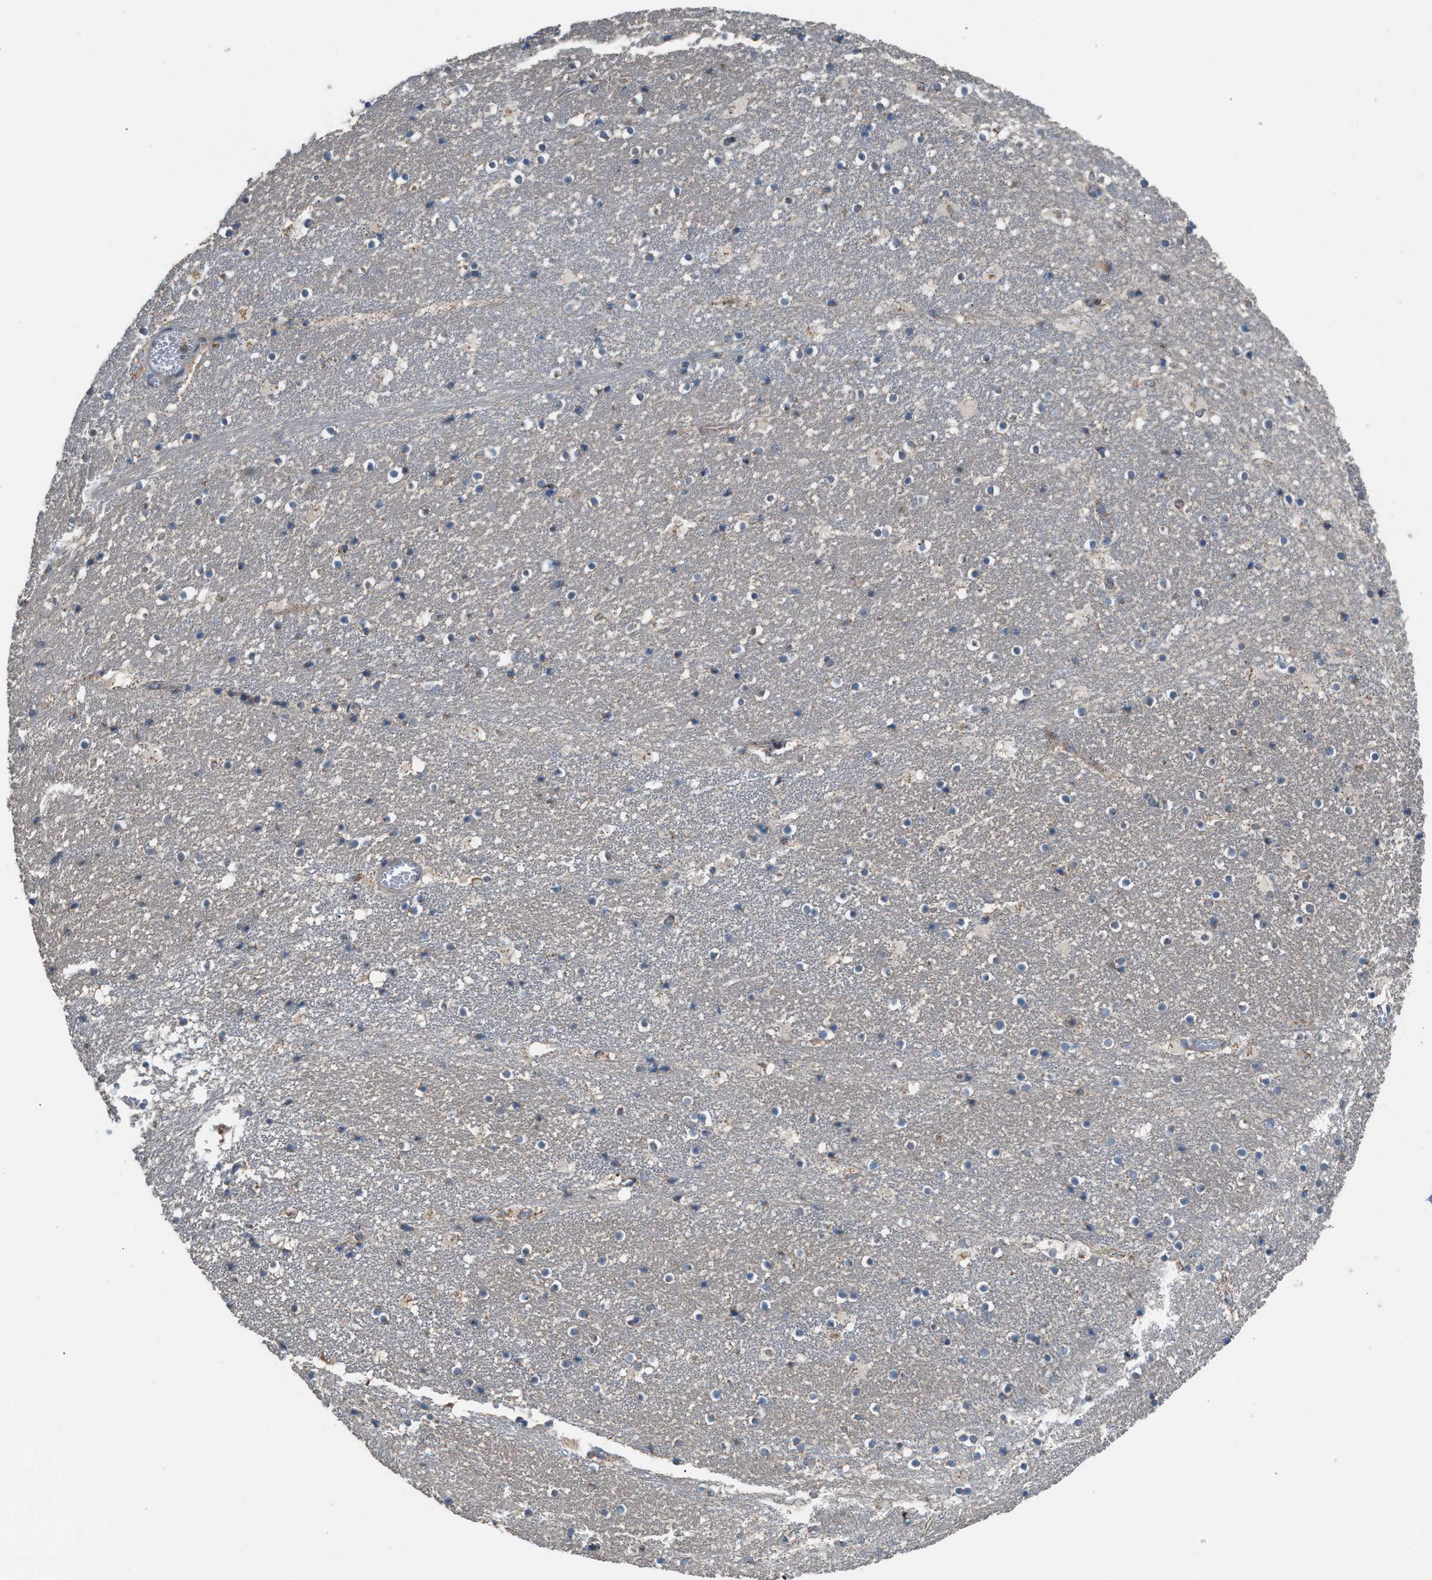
{"staining": {"intensity": "moderate", "quantity": "<25%", "location": "cytoplasmic/membranous"}, "tissue": "caudate", "cell_type": "Glial cells", "image_type": "normal", "snomed": [{"axis": "morphology", "description": "Normal tissue, NOS"}, {"axis": "topography", "description": "Lateral ventricle wall"}], "caption": "The histopathology image shows immunohistochemical staining of normal caudate. There is moderate cytoplasmic/membranous positivity is appreciated in about <25% of glial cells.", "gene": "TPK1", "patient": {"sex": "male", "age": 45}}